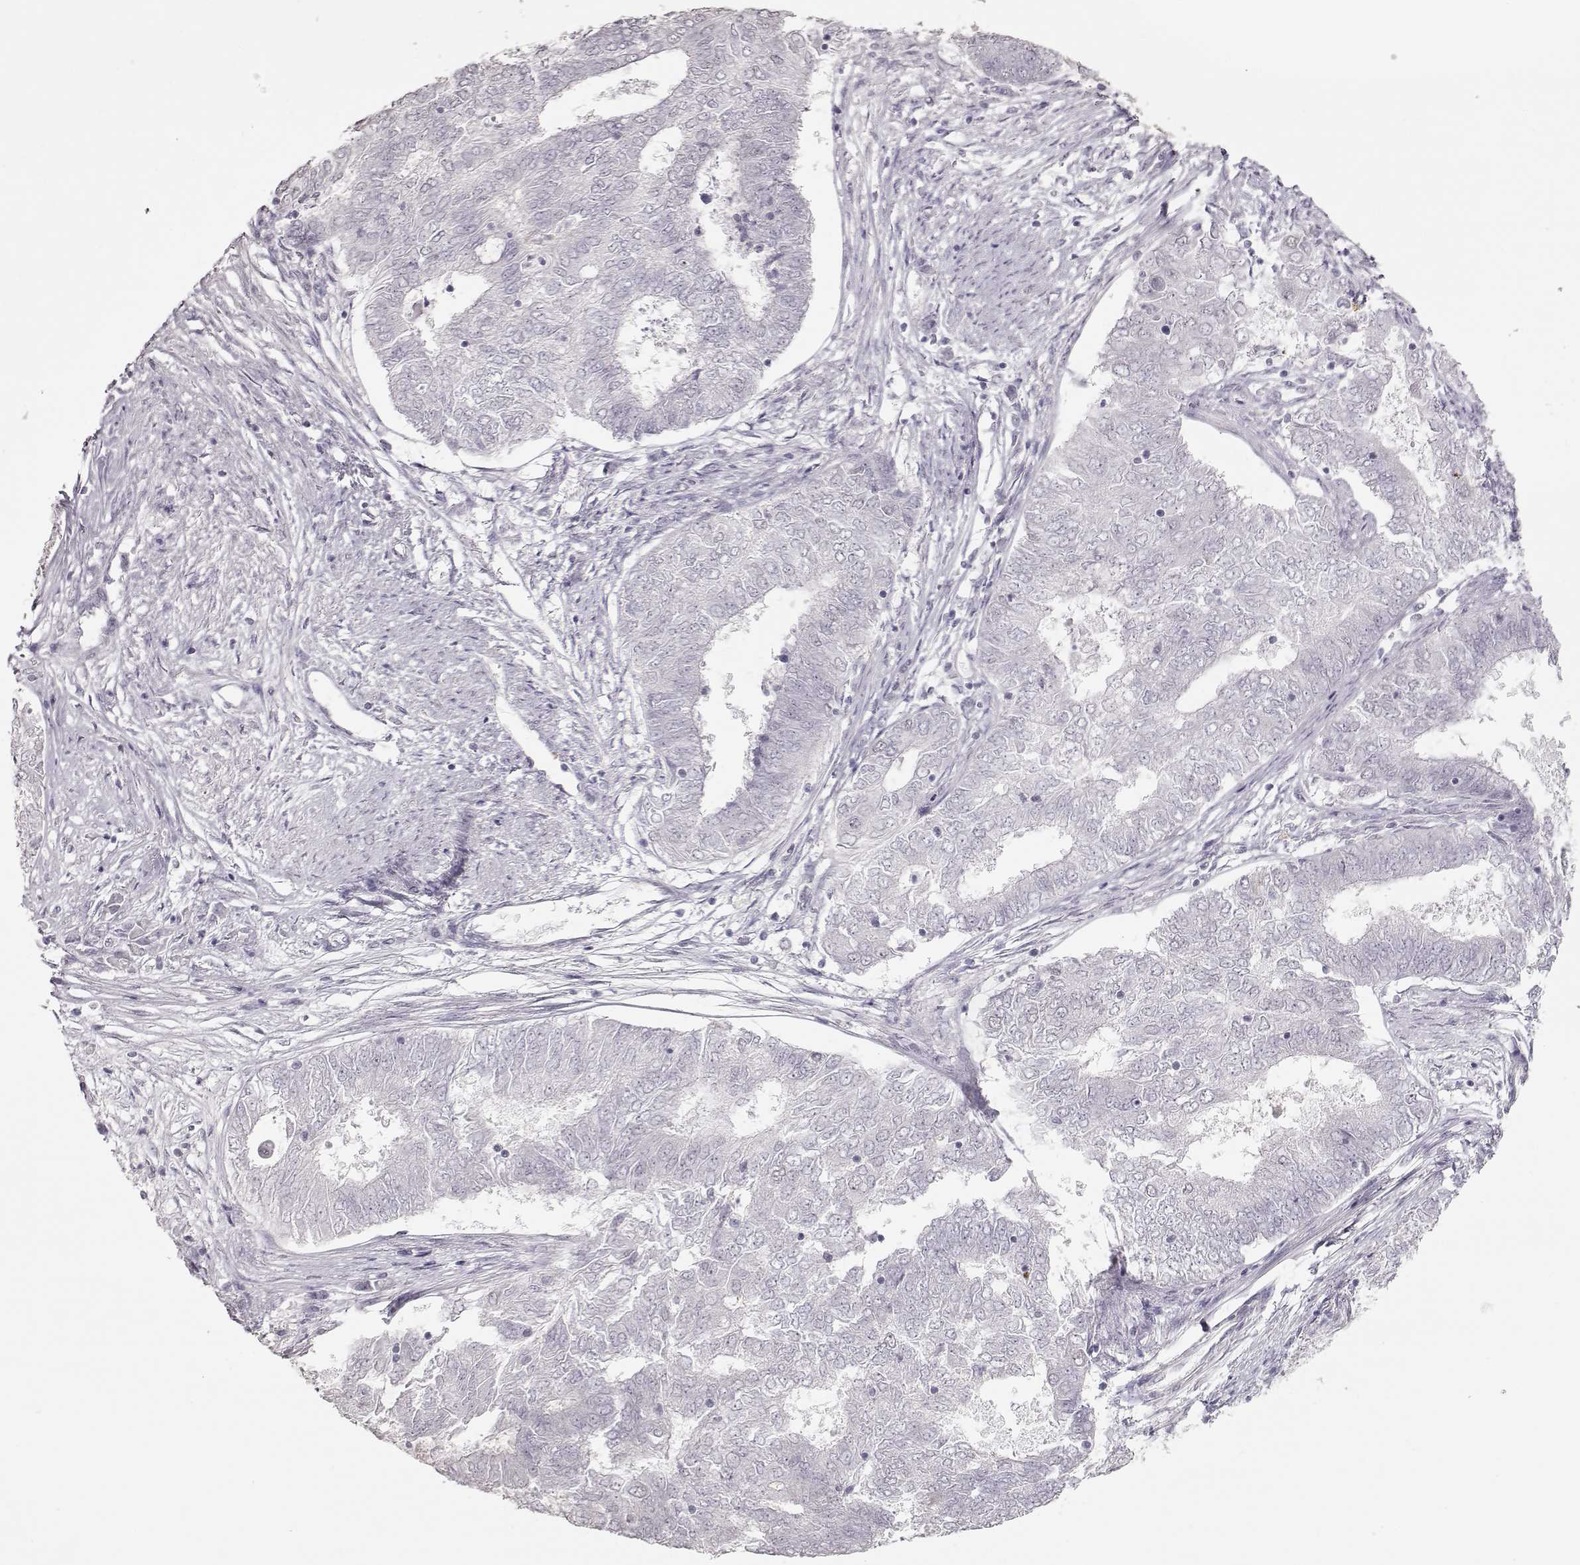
{"staining": {"intensity": "negative", "quantity": "none", "location": "none"}, "tissue": "endometrial cancer", "cell_type": "Tumor cells", "image_type": "cancer", "snomed": [{"axis": "morphology", "description": "Adenocarcinoma, NOS"}, {"axis": "topography", "description": "Endometrium"}], "caption": "High magnification brightfield microscopy of endometrial cancer (adenocarcinoma) stained with DAB (brown) and counterstained with hematoxylin (blue): tumor cells show no significant expression.", "gene": "PCP4", "patient": {"sex": "female", "age": 62}}